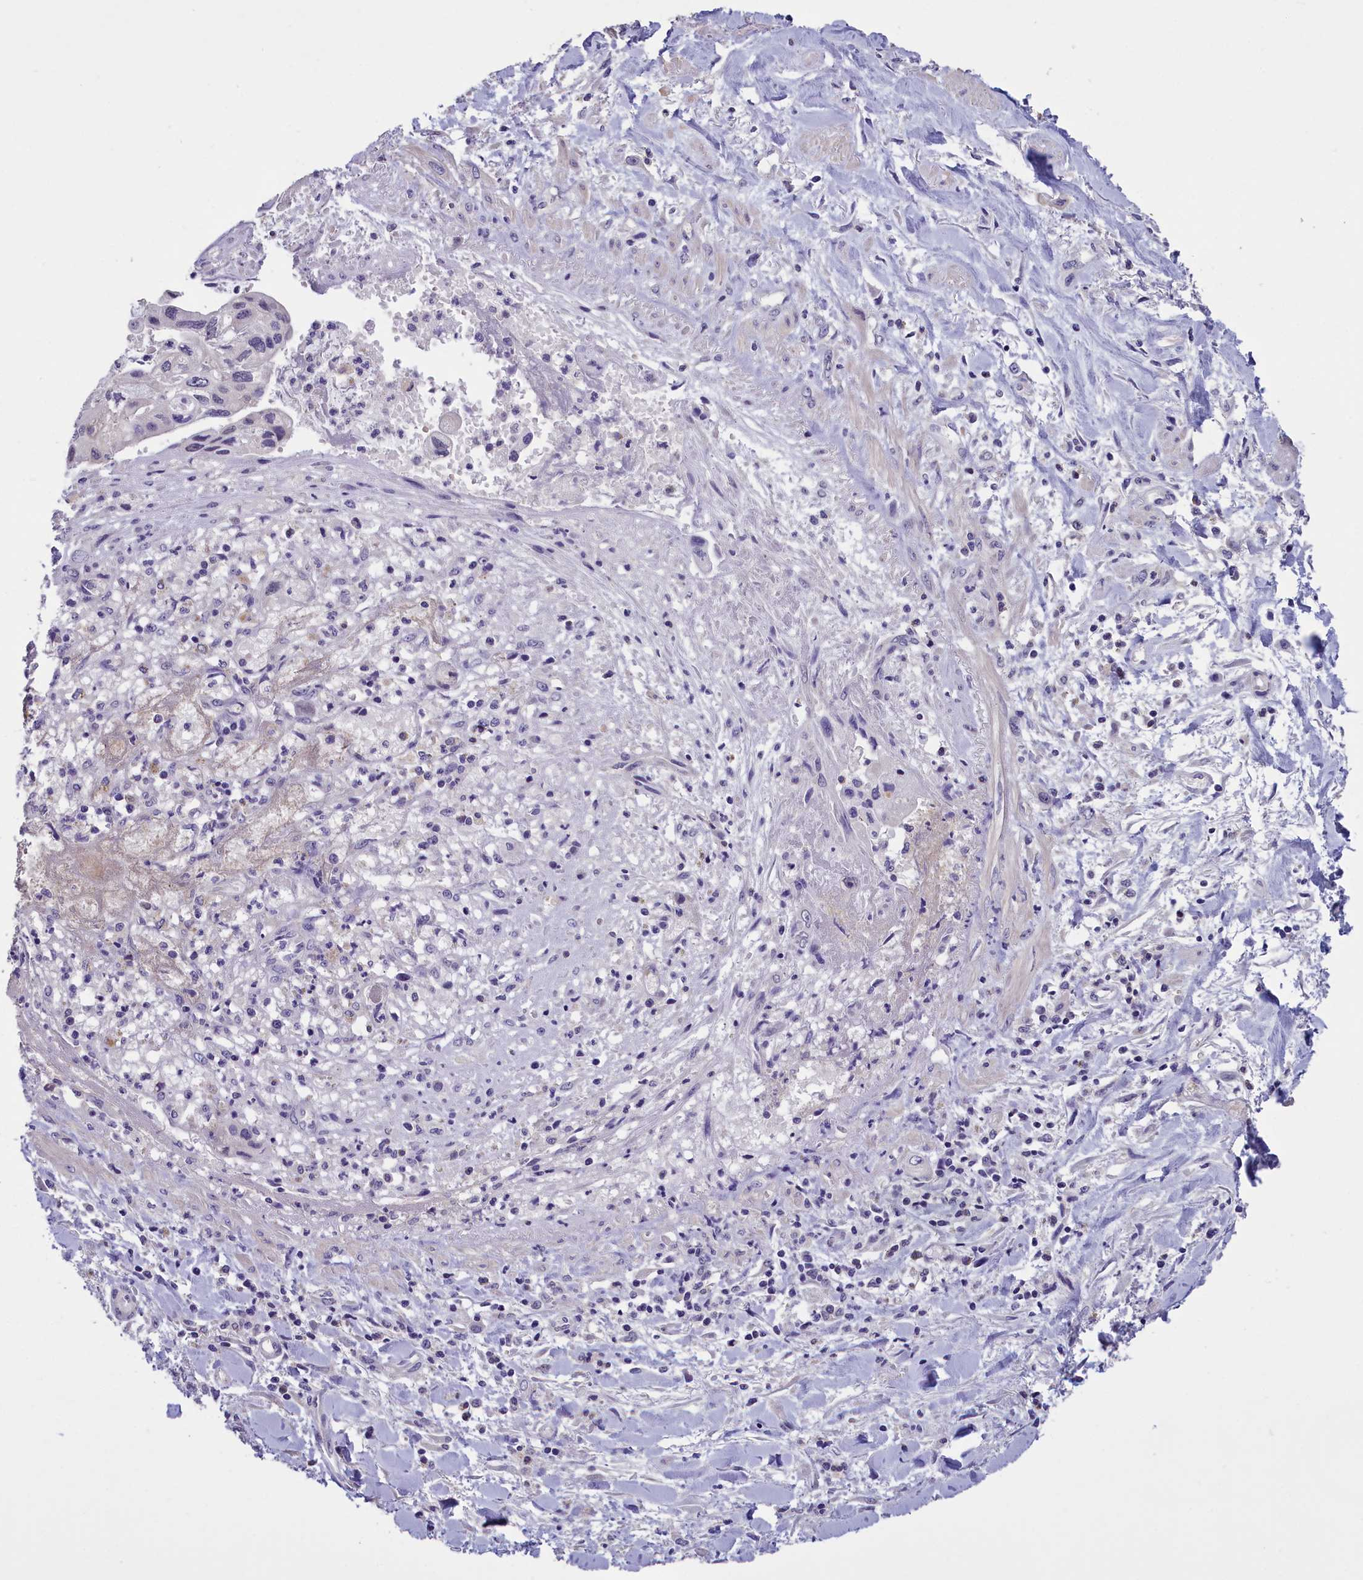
{"staining": {"intensity": "negative", "quantity": "none", "location": "none"}, "tissue": "pancreatic cancer", "cell_type": "Tumor cells", "image_type": "cancer", "snomed": [{"axis": "morphology", "description": "Adenocarcinoma, NOS"}, {"axis": "topography", "description": "Pancreas"}], "caption": "Immunohistochemistry micrograph of neoplastic tissue: pancreatic cancer stained with DAB (3,3'-diaminobenzidine) displays no significant protein staining in tumor cells.", "gene": "ENPP6", "patient": {"sex": "female", "age": 50}}